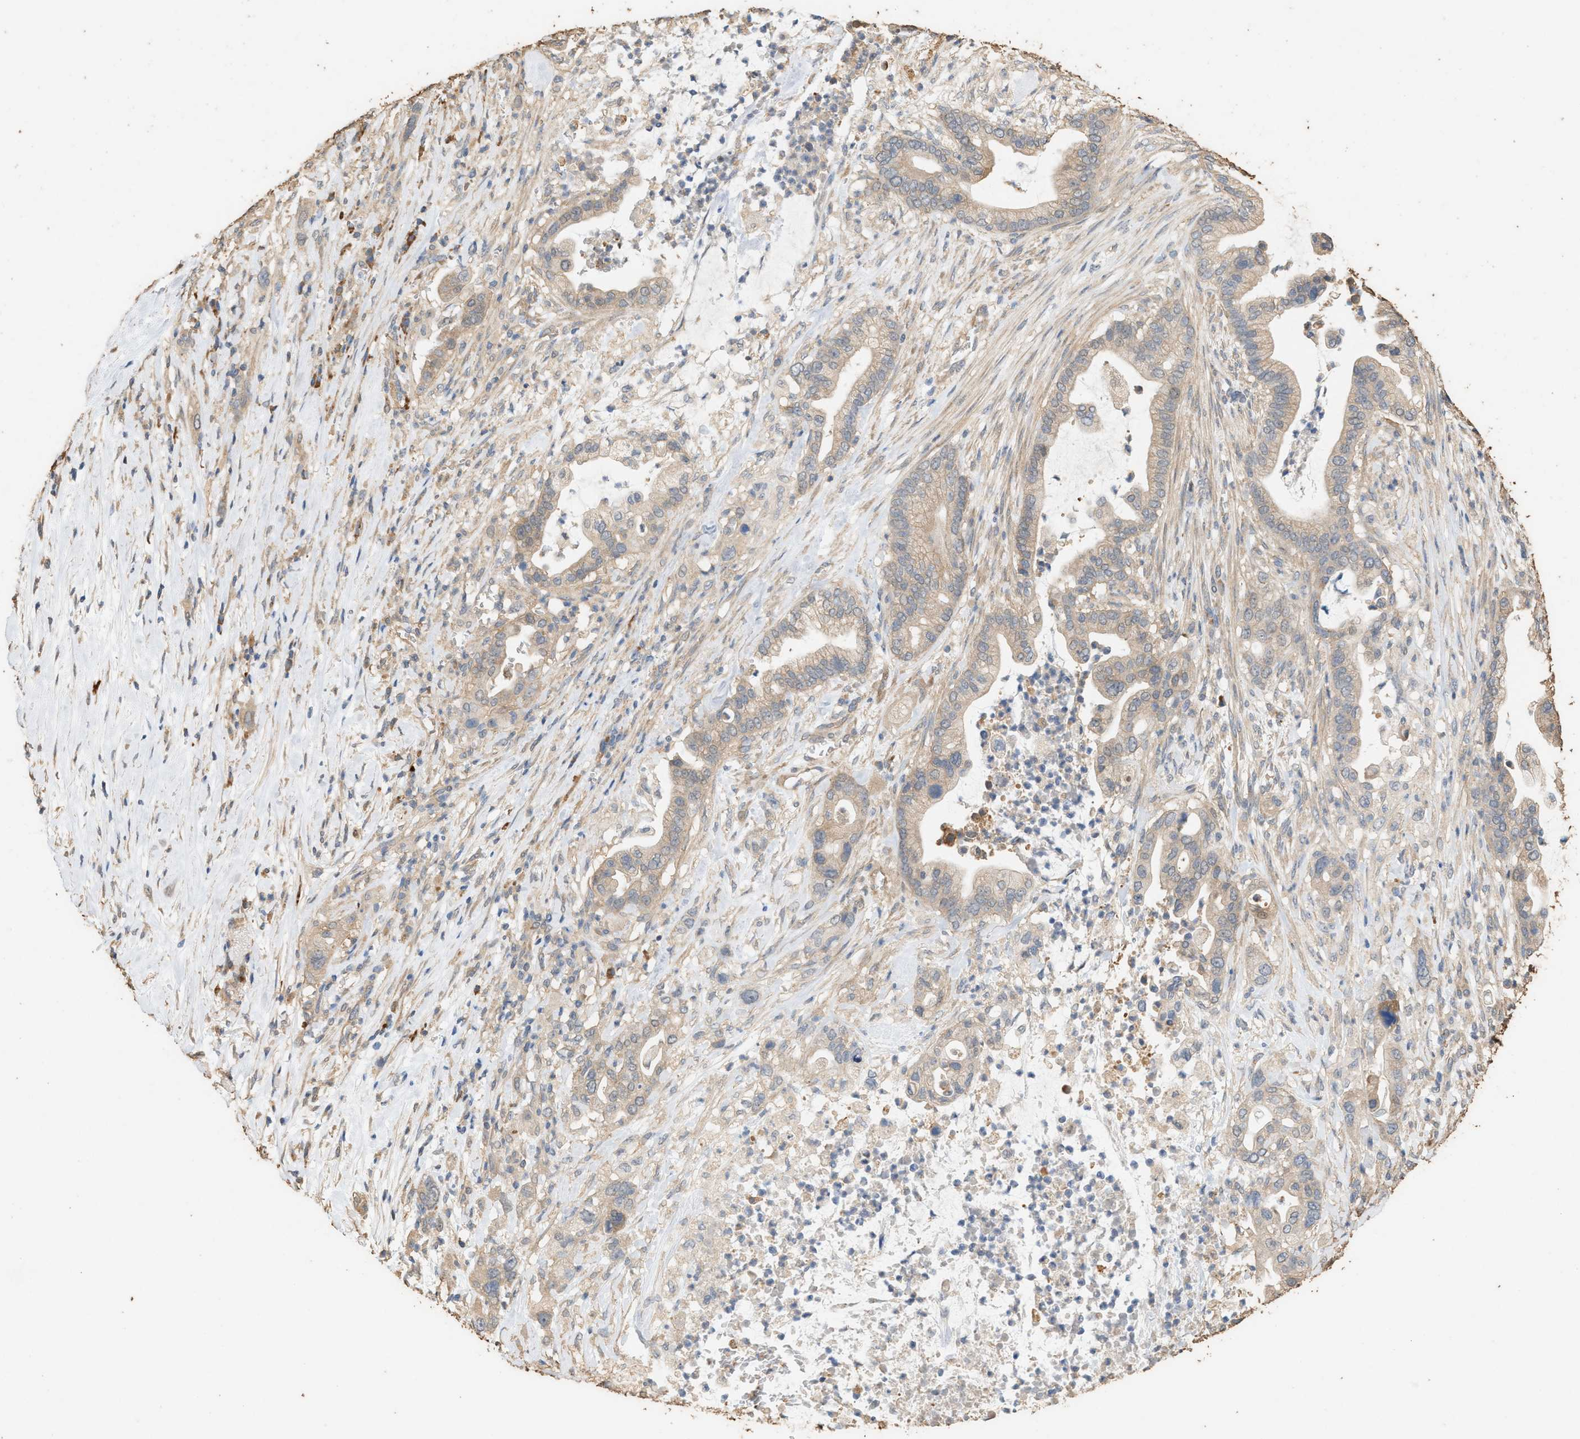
{"staining": {"intensity": "weak", "quantity": ">75%", "location": "cytoplasmic/membranous"}, "tissue": "pancreatic cancer", "cell_type": "Tumor cells", "image_type": "cancer", "snomed": [{"axis": "morphology", "description": "Adenocarcinoma, NOS"}, {"axis": "topography", "description": "Pancreas"}], "caption": "Approximately >75% of tumor cells in pancreatic adenocarcinoma demonstrate weak cytoplasmic/membranous protein staining as visualized by brown immunohistochemical staining.", "gene": "DCAF7", "patient": {"sex": "male", "age": 69}}